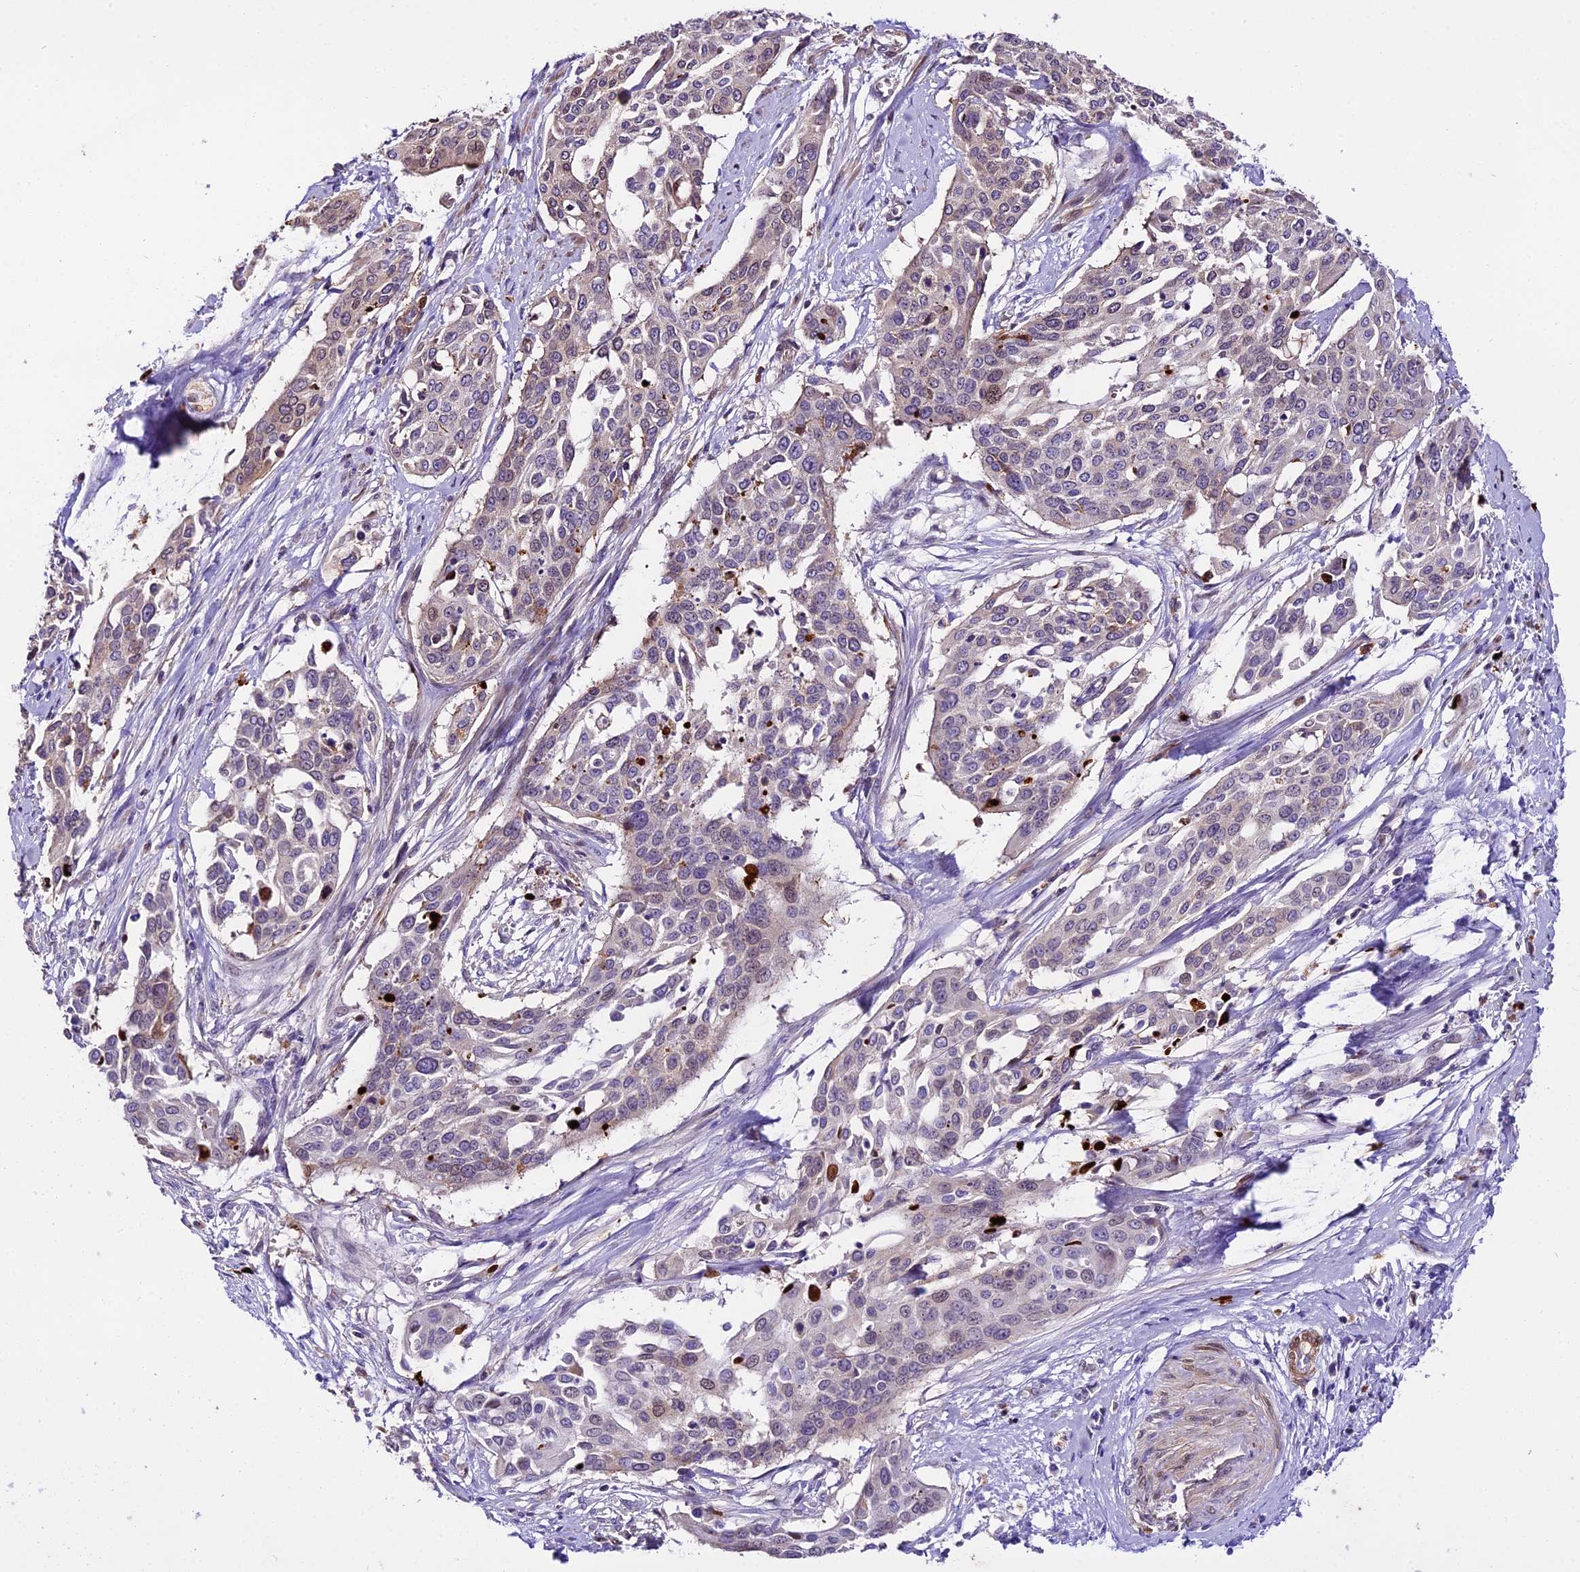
{"staining": {"intensity": "weak", "quantity": "<25%", "location": "nuclear"}, "tissue": "cervical cancer", "cell_type": "Tumor cells", "image_type": "cancer", "snomed": [{"axis": "morphology", "description": "Squamous cell carcinoma, NOS"}, {"axis": "topography", "description": "Cervix"}], "caption": "A histopathology image of human cervical squamous cell carcinoma is negative for staining in tumor cells.", "gene": "MAP3K7CL", "patient": {"sex": "female", "age": 44}}